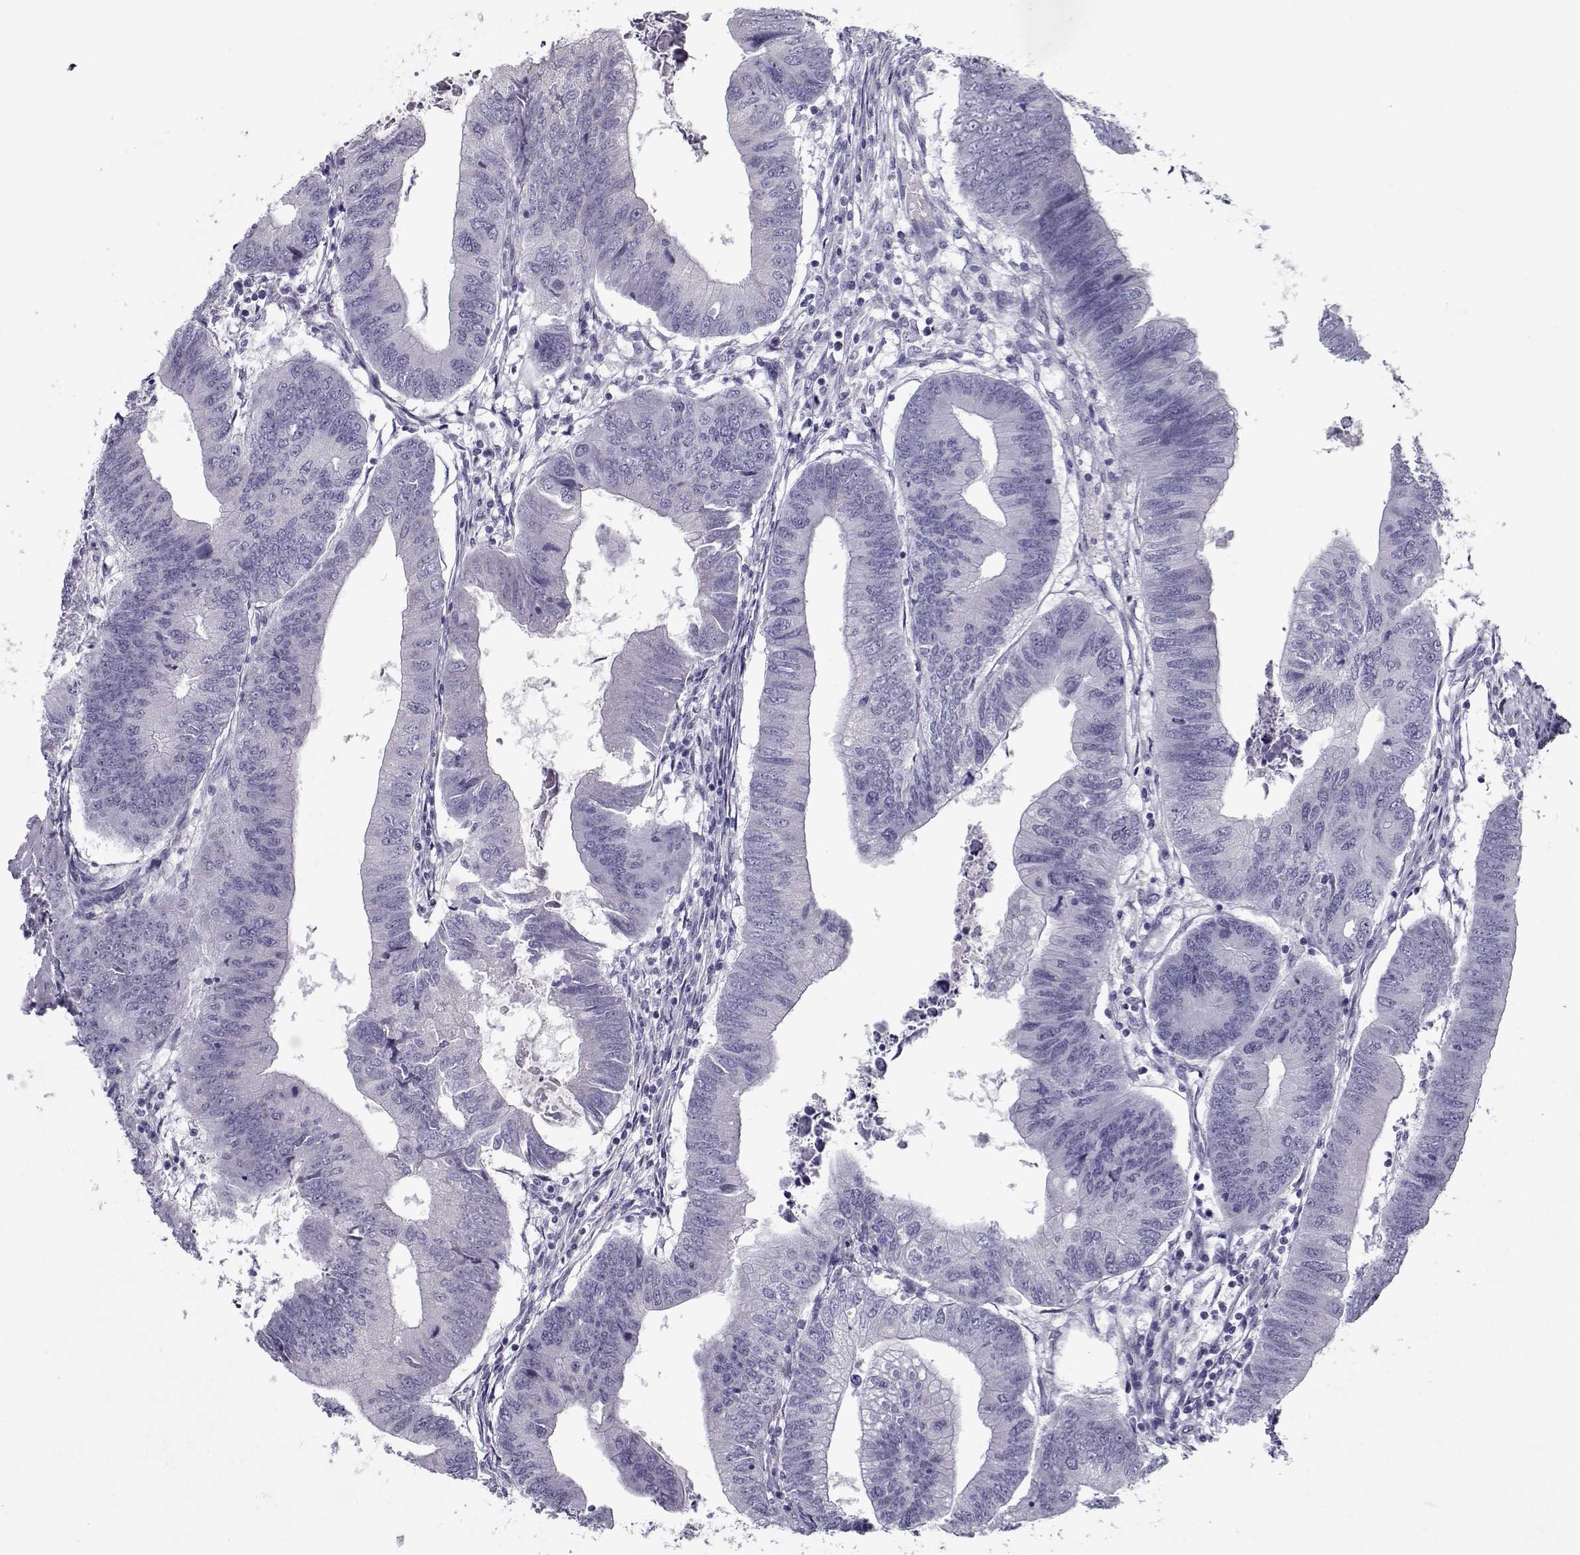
{"staining": {"intensity": "negative", "quantity": "none", "location": "none"}, "tissue": "colorectal cancer", "cell_type": "Tumor cells", "image_type": "cancer", "snomed": [{"axis": "morphology", "description": "Adenocarcinoma, NOS"}, {"axis": "topography", "description": "Colon"}], "caption": "The photomicrograph shows no significant positivity in tumor cells of colorectal adenocarcinoma.", "gene": "GAGE2A", "patient": {"sex": "male", "age": 53}}